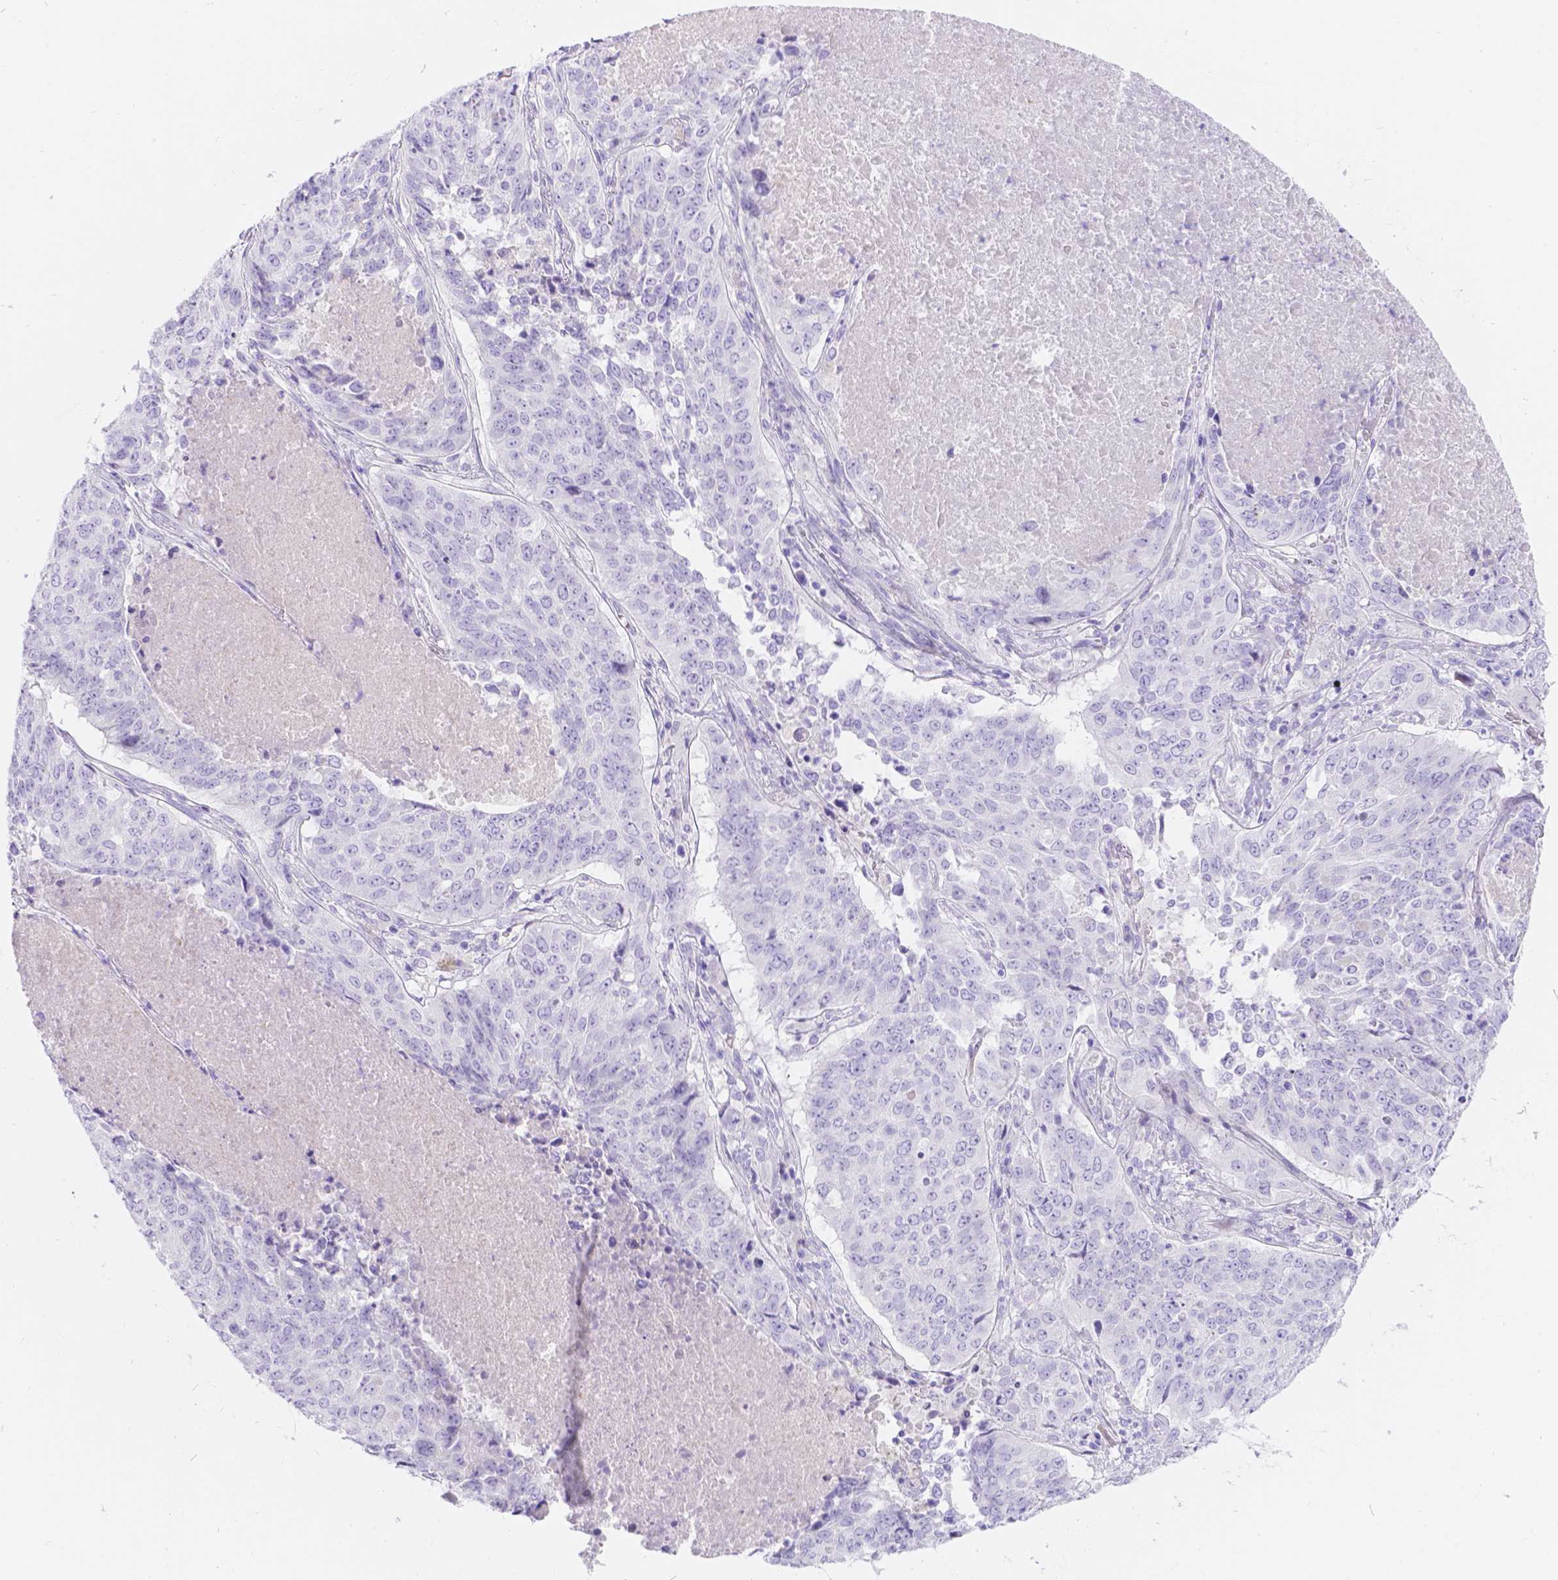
{"staining": {"intensity": "negative", "quantity": "none", "location": "none"}, "tissue": "lung cancer", "cell_type": "Tumor cells", "image_type": "cancer", "snomed": [{"axis": "morphology", "description": "Normal tissue, NOS"}, {"axis": "morphology", "description": "Squamous cell carcinoma, NOS"}, {"axis": "topography", "description": "Bronchus"}, {"axis": "topography", "description": "Lung"}], "caption": "The photomicrograph exhibits no significant staining in tumor cells of lung cancer (squamous cell carcinoma).", "gene": "KLHL10", "patient": {"sex": "male", "age": 64}}